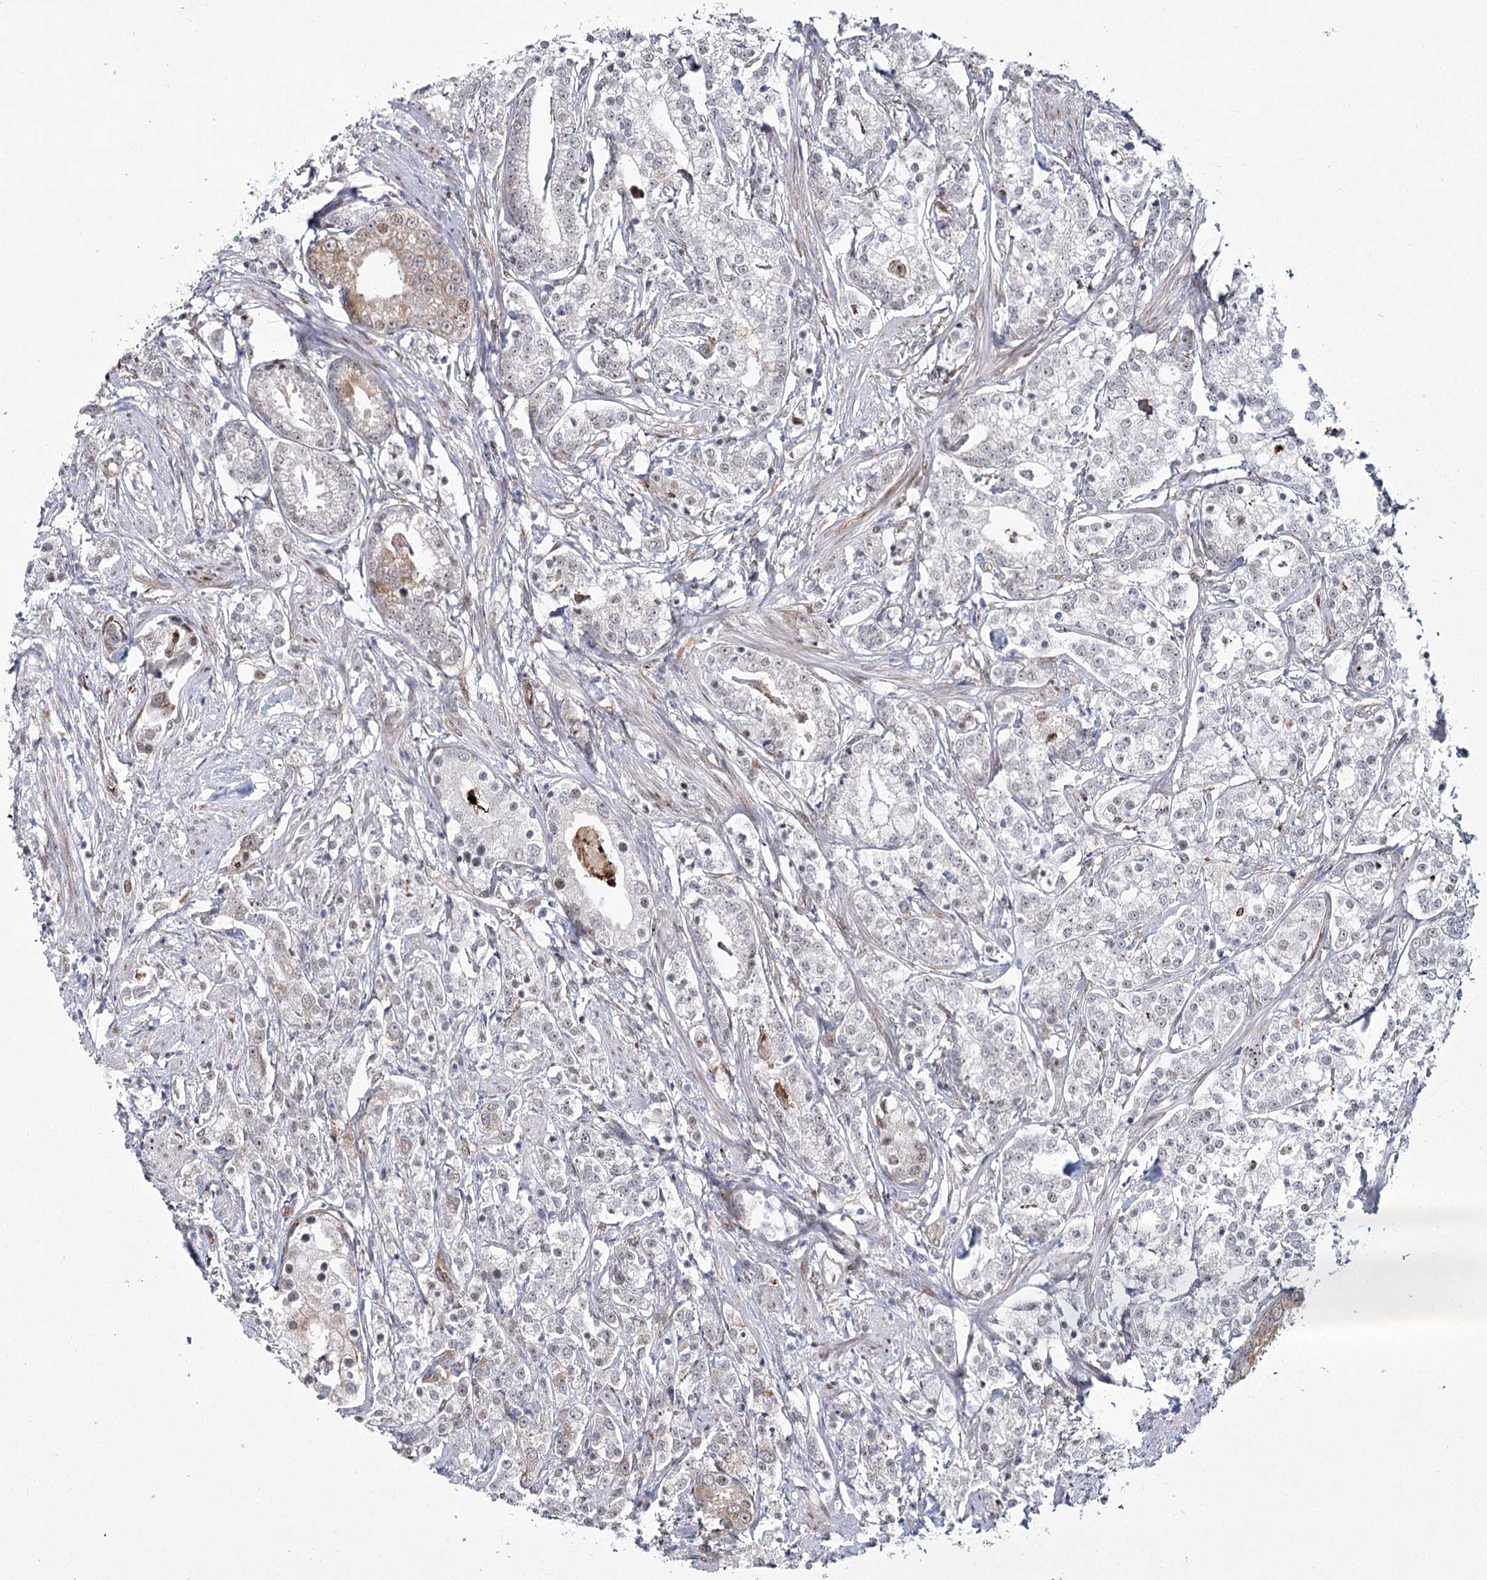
{"staining": {"intensity": "weak", "quantity": "<25%", "location": "nuclear"}, "tissue": "prostate cancer", "cell_type": "Tumor cells", "image_type": "cancer", "snomed": [{"axis": "morphology", "description": "Adenocarcinoma, High grade"}, {"axis": "topography", "description": "Prostate"}], "caption": "Tumor cells are negative for protein expression in human prostate cancer. (Brightfield microscopy of DAB IHC at high magnification).", "gene": "YBX3", "patient": {"sex": "male", "age": 69}}